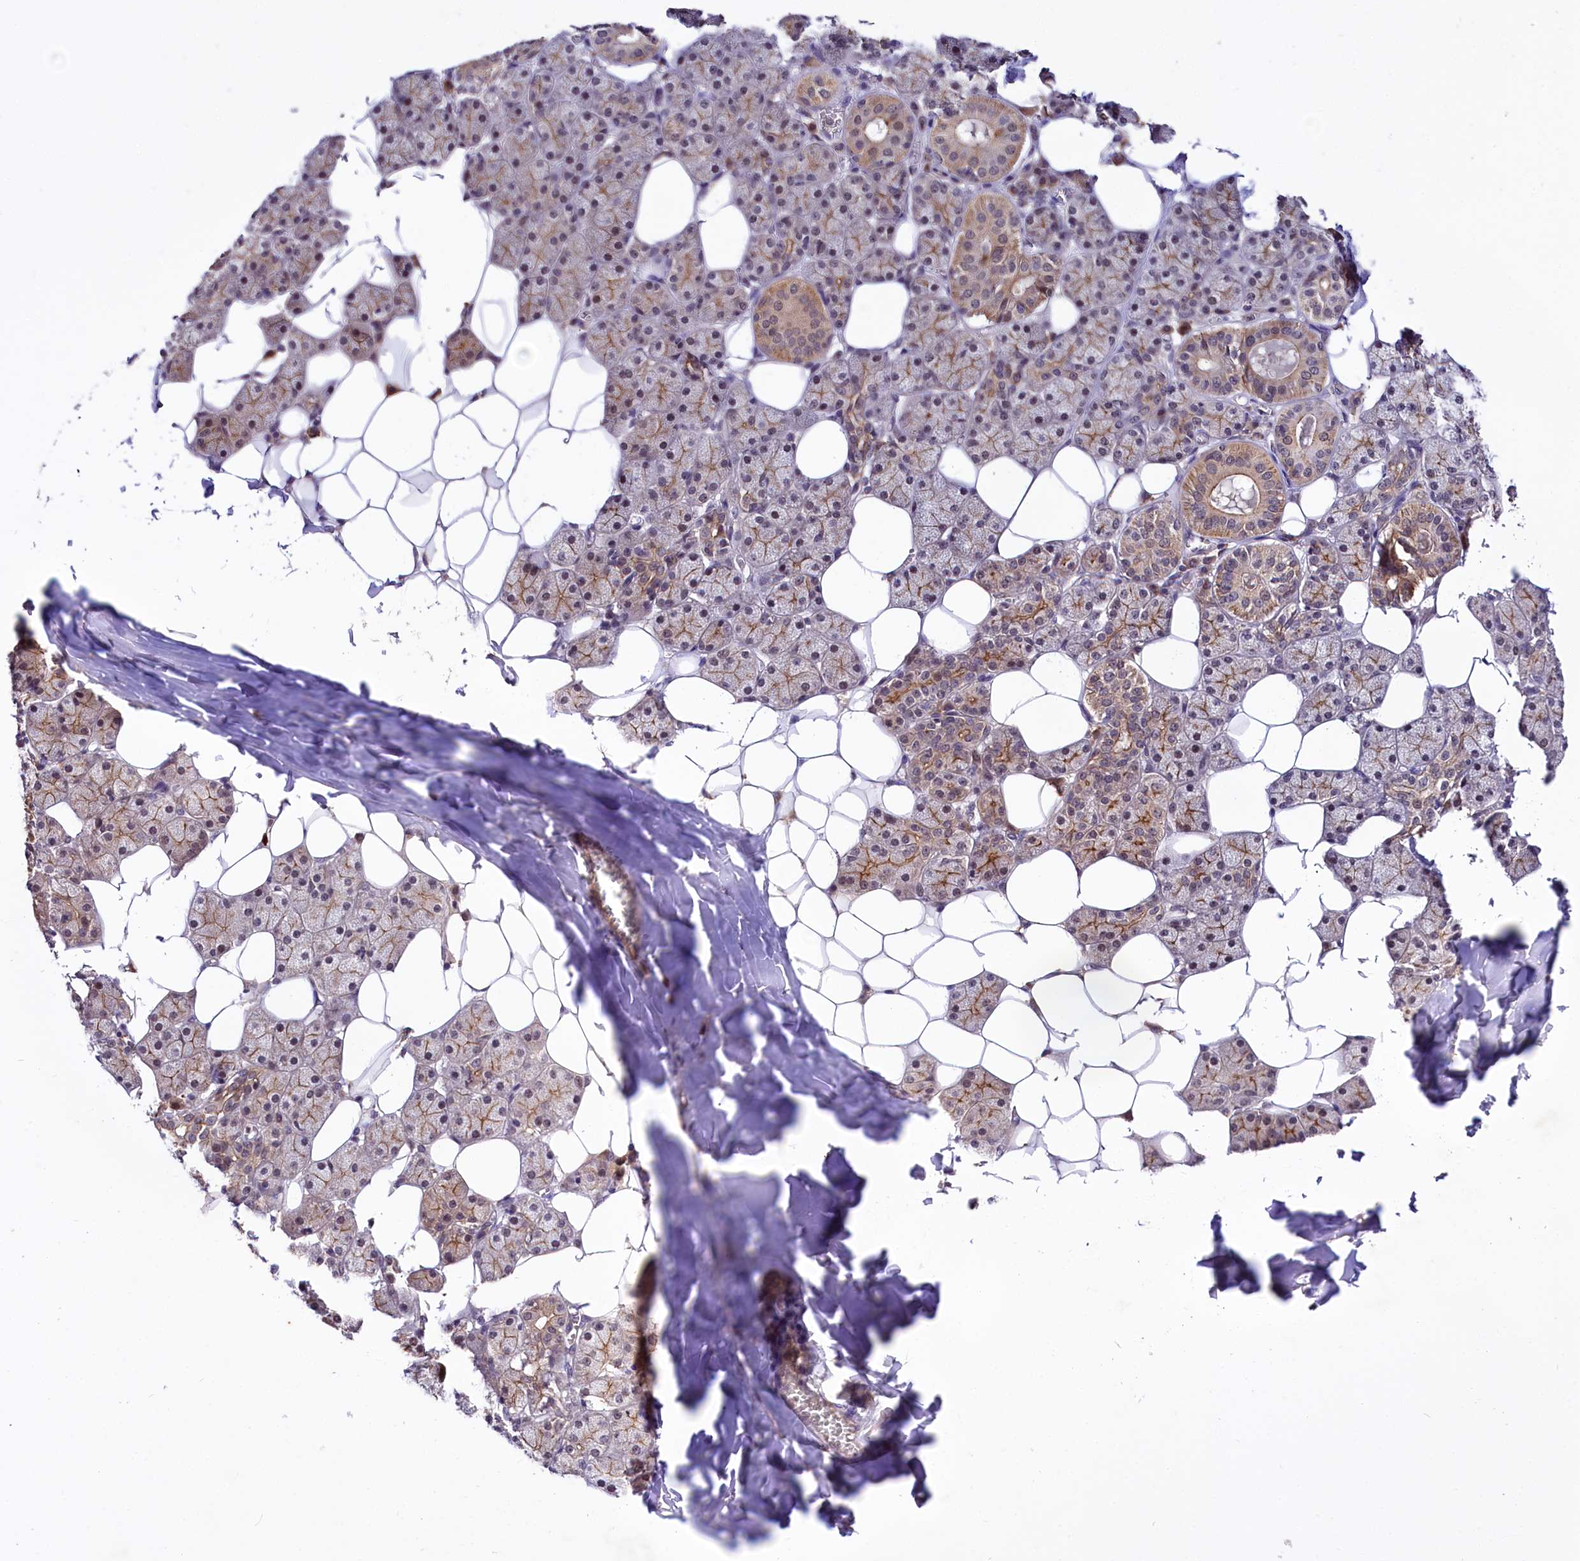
{"staining": {"intensity": "moderate", "quantity": "25%-75%", "location": "cytoplasmic/membranous"}, "tissue": "salivary gland", "cell_type": "Glandular cells", "image_type": "normal", "snomed": [{"axis": "morphology", "description": "Normal tissue, NOS"}, {"axis": "topography", "description": "Salivary gland"}], "caption": "Protein expression analysis of benign salivary gland reveals moderate cytoplasmic/membranous expression in approximately 25%-75% of glandular cells. (DAB (3,3'-diaminobenzidine) IHC with brightfield microscopy, high magnification).", "gene": "UBE3A", "patient": {"sex": "female", "age": 33}}